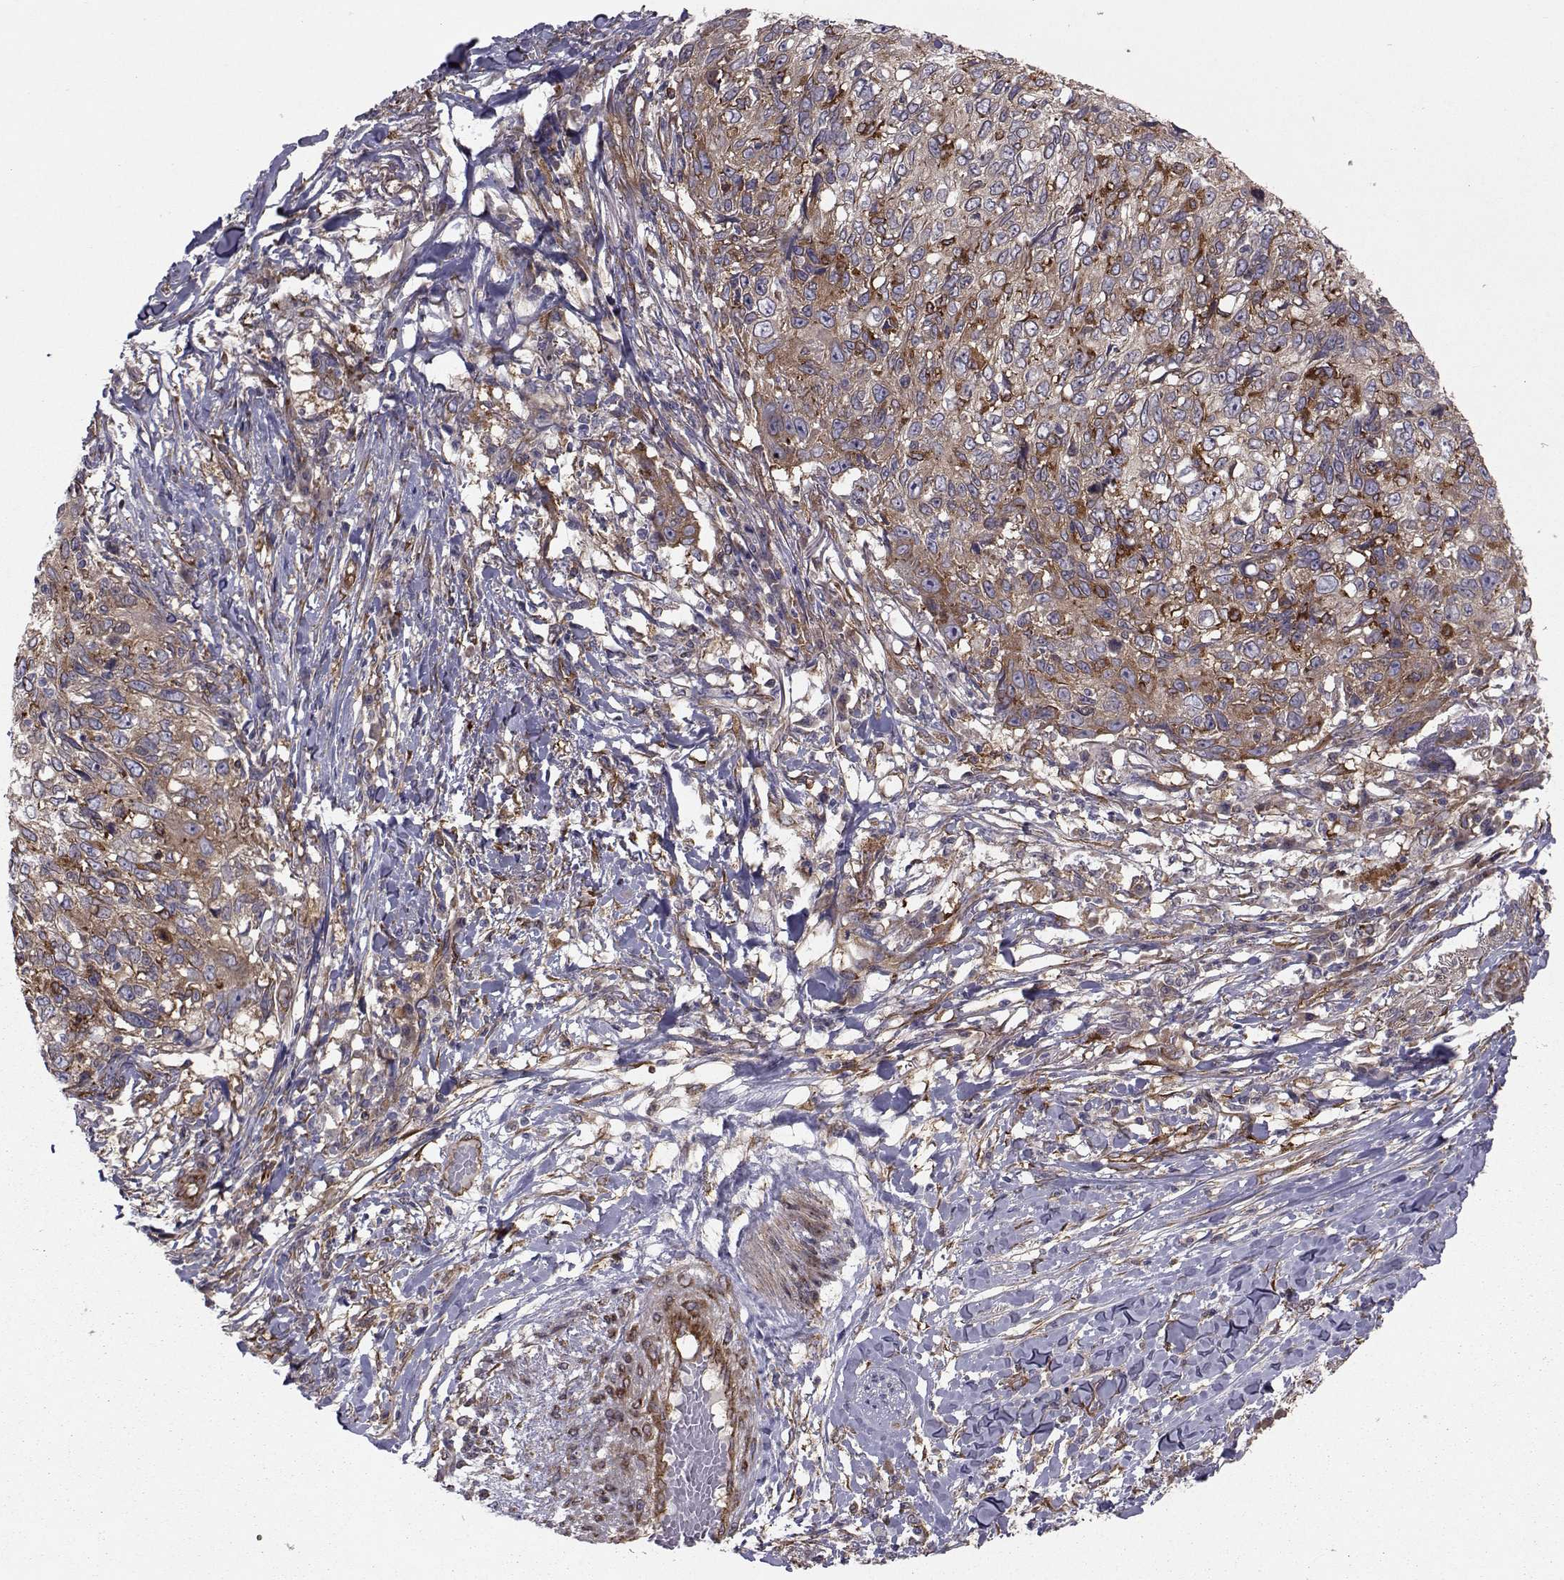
{"staining": {"intensity": "strong", "quantity": ">75%", "location": "cytoplasmic/membranous"}, "tissue": "skin cancer", "cell_type": "Tumor cells", "image_type": "cancer", "snomed": [{"axis": "morphology", "description": "Squamous cell carcinoma, NOS"}, {"axis": "topography", "description": "Skin"}], "caption": "Protein staining reveals strong cytoplasmic/membranous expression in about >75% of tumor cells in skin squamous cell carcinoma. (Brightfield microscopy of DAB IHC at high magnification).", "gene": "TRIP10", "patient": {"sex": "male", "age": 92}}